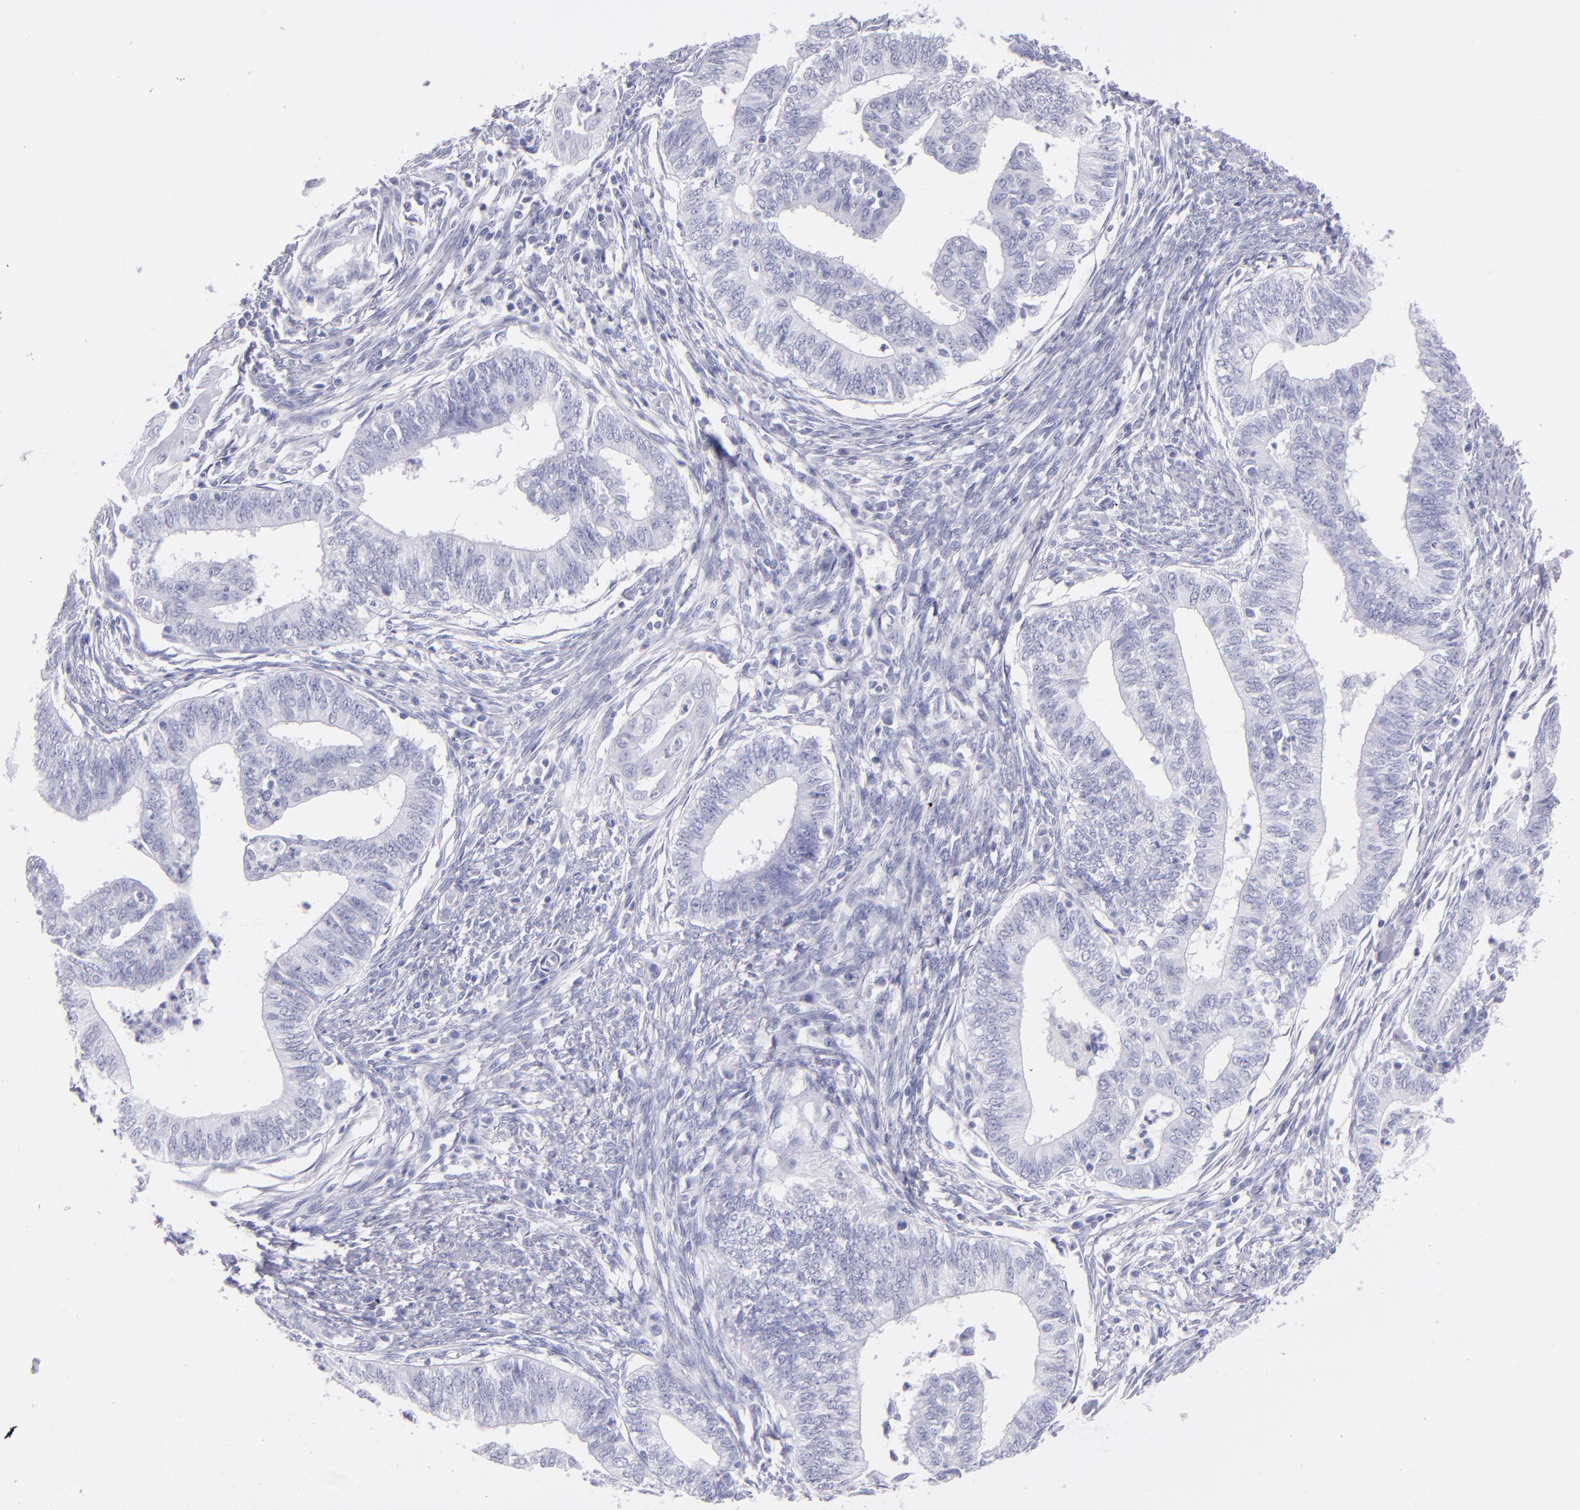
{"staining": {"intensity": "negative", "quantity": "none", "location": "none"}, "tissue": "endometrial cancer", "cell_type": "Tumor cells", "image_type": "cancer", "snomed": [{"axis": "morphology", "description": "Adenocarcinoma, NOS"}, {"axis": "topography", "description": "Endometrium"}], "caption": "A high-resolution micrograph shows IHC staining of adenocarcinoma (endometrial), which exhibits no significant expression in tumor cells. Nuclei are stained in blue.", "gene": "SFTPB", "patient": {"sex": "female", "age": 66}}